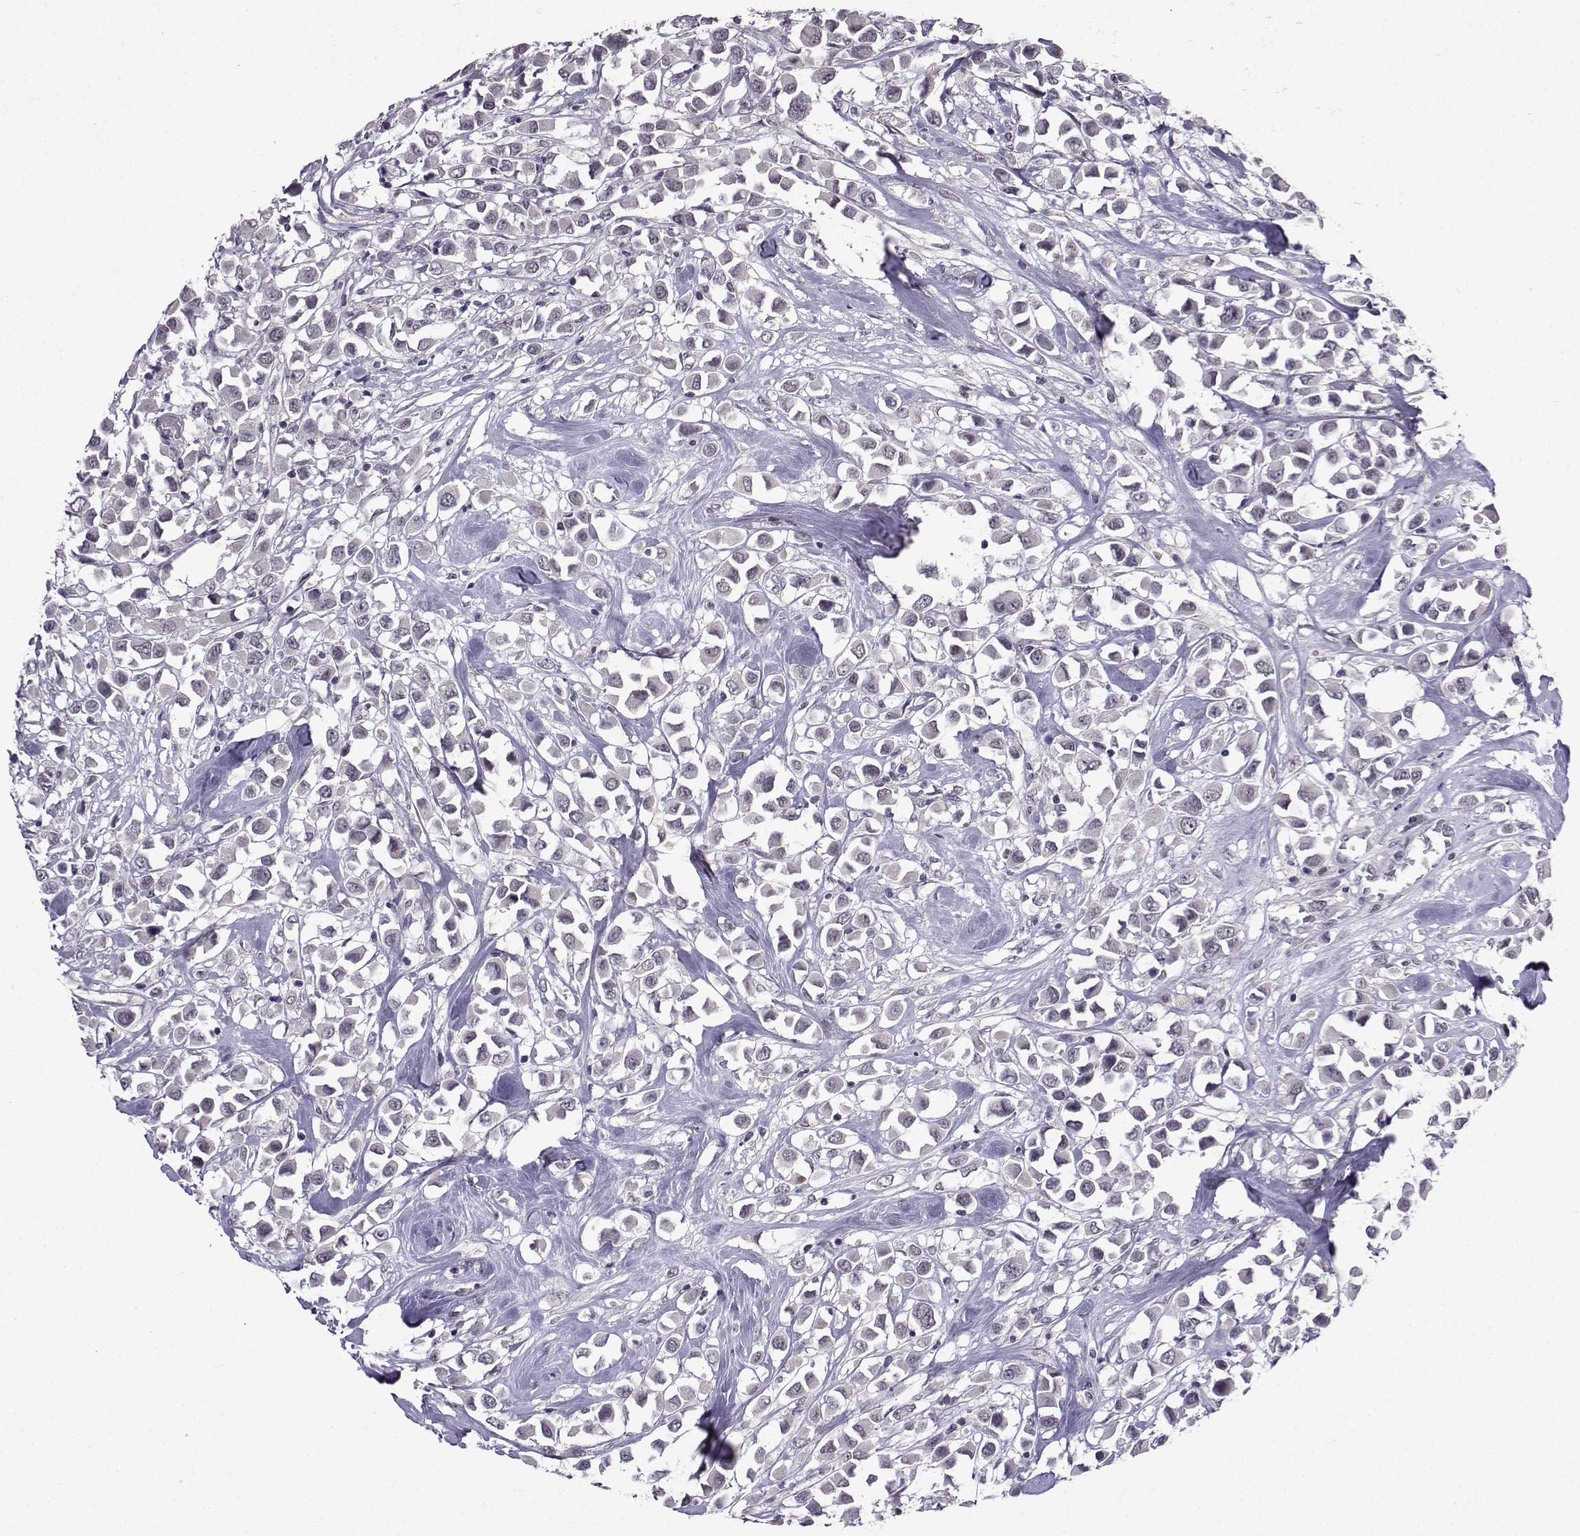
{"staining": {"intensity": "negative", "quantity": "none", "location": "none"}, "tissue": "breast cancer", "cell_type": "Tumor cells", "image_type": "cancer", "snomed": [{"axis": "morphology", "description": "Duct carcinoma"}, {"axis": "topography", "description": "Breast"}], "caption": "Protein analysis of intraductal carcinoma (breast) shows no significant expression in tumor cells.", "gene": "CCL28", "patient": {"sex": "female", "age": 61}}